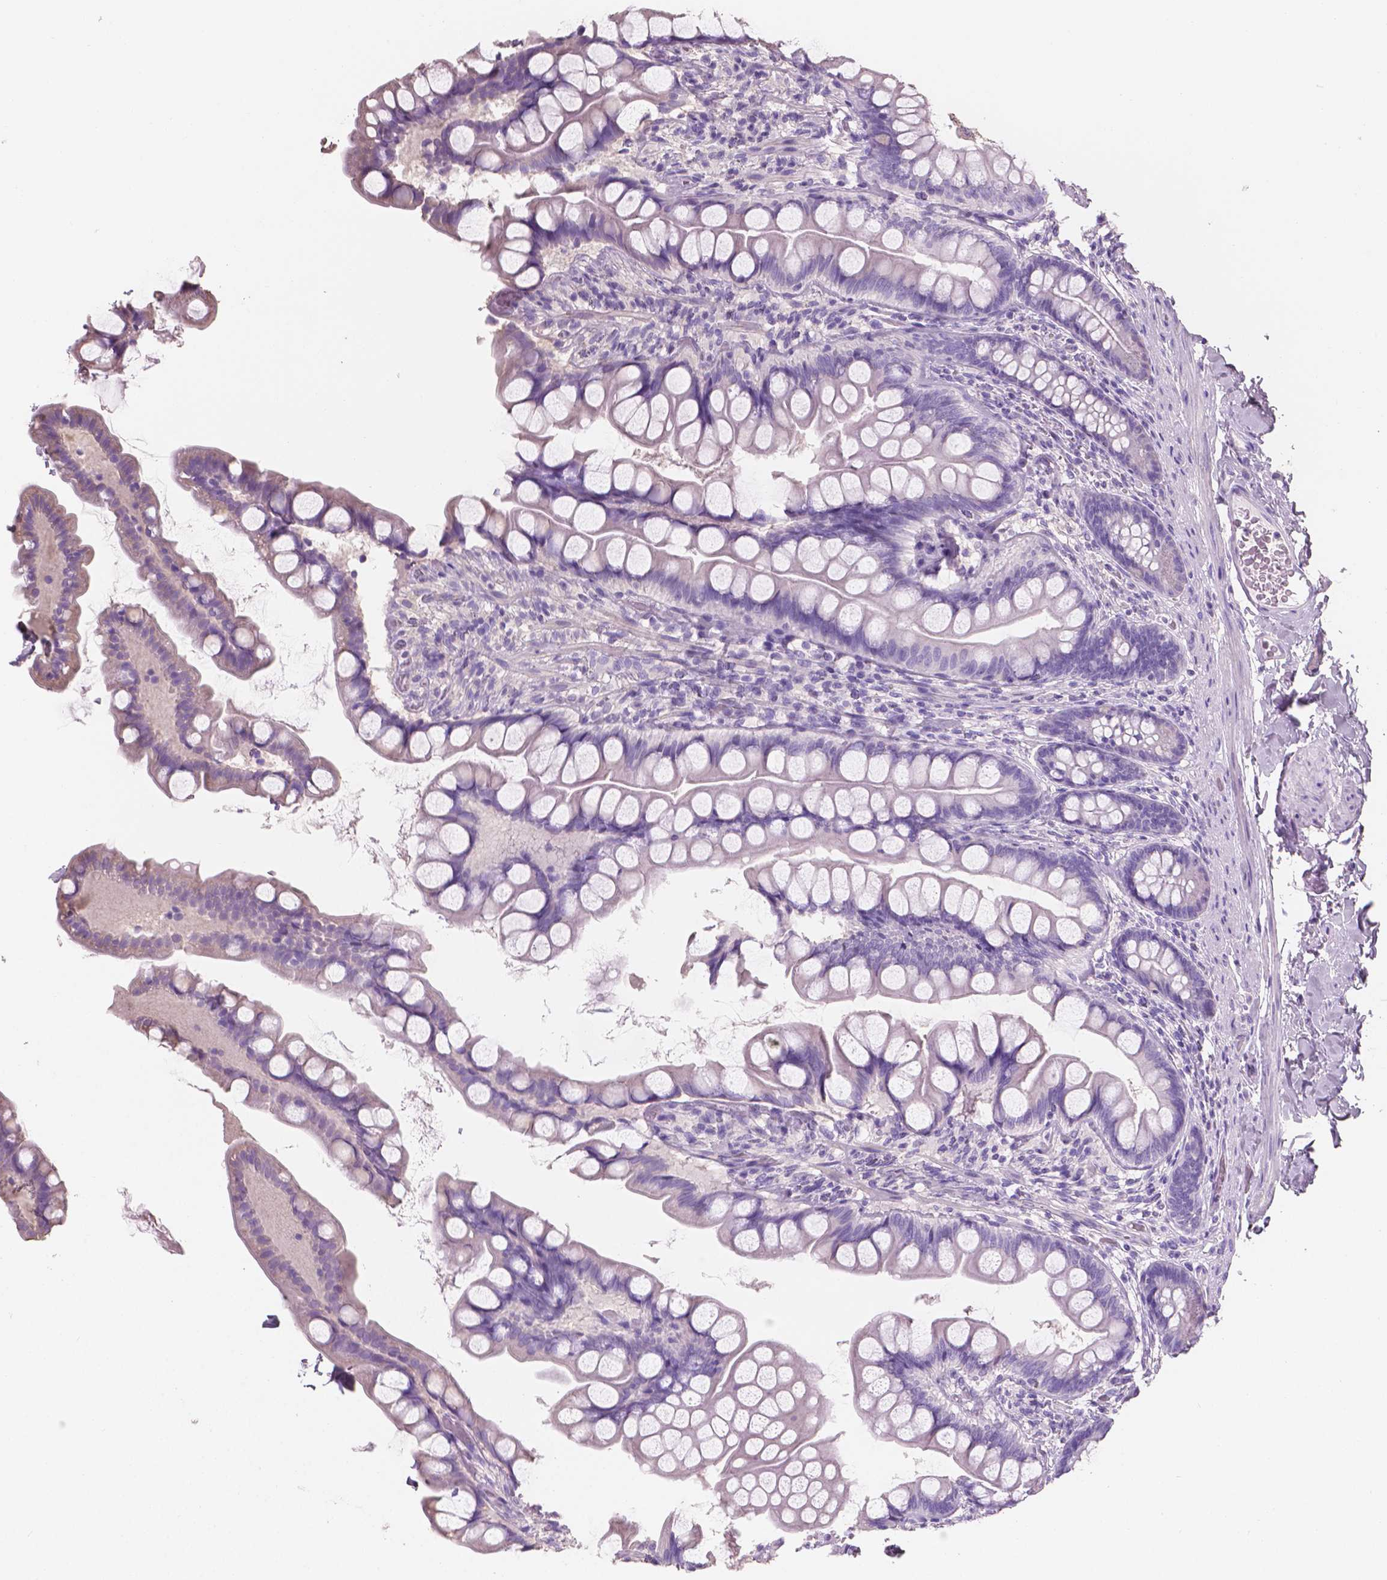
{"staining": {"intensity": "negative", "quantity": "none", "location": "none"}, "tissue": "small intestine", "cell_type": "Glandular cells", "image_type": "normal", "snomed": [{"axis": "morphology", "description": "Normal tissue, NOS"}, {"axis": "topography", "description": "Small intestine"}], "caption": "Small intestine was stained to show a protein in brown. There is no significant expression in glandular cells. The staining was performed using DAB (3,3'-diaminobenzidine) to visualize the protein expression in brown, while the nuclei were stained in blue with hematoxylin (Magnification: 20x).", "gene": "SBSN", "patient": {"sex": "male", "age": 70}}